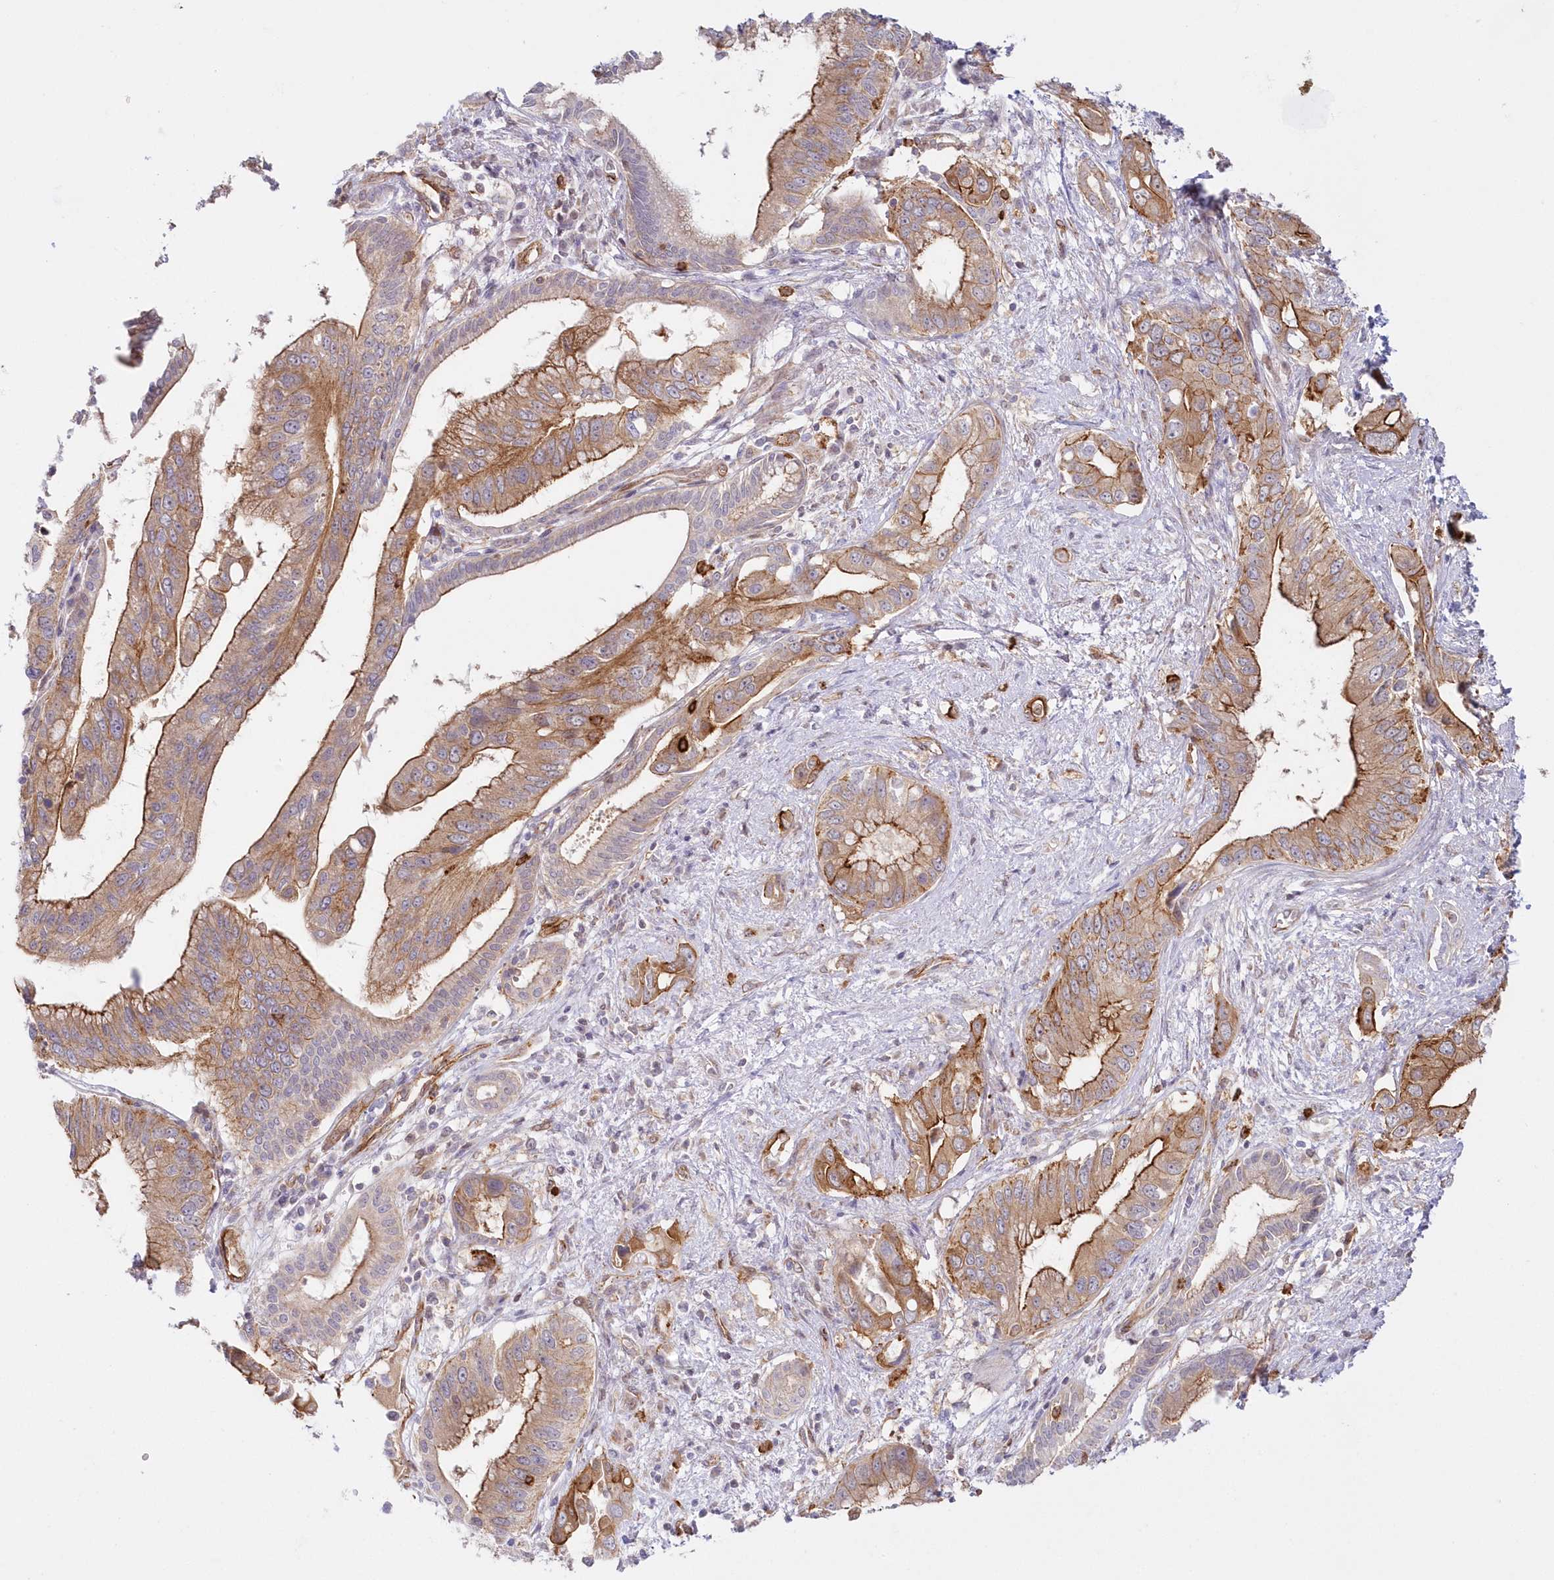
{"staining": {"intensity": "strong", "quantity": ">75%", "location": "cytoplasmic/membranous"}, "tissue": "pancreatic cancer", "cell_type": "Tumor cells", "image_type": "cancer", "snomed": [{"axis": "morphology", "description": "Inflammation, NOS"}, {"axis": "morphology", "description": "Adenocarcinoma, NOS"}, {"axis": "topography", "description": "Pancreas"}], "caption": "Protein staining of adenocarcinoma (pancreatic) tissue reveals strong cytoplasmic/membranous positivity in approximately >75% of tumor cells.", "gene": "AFAP1L2", "patient": {"sex": "female", "age": 56}}